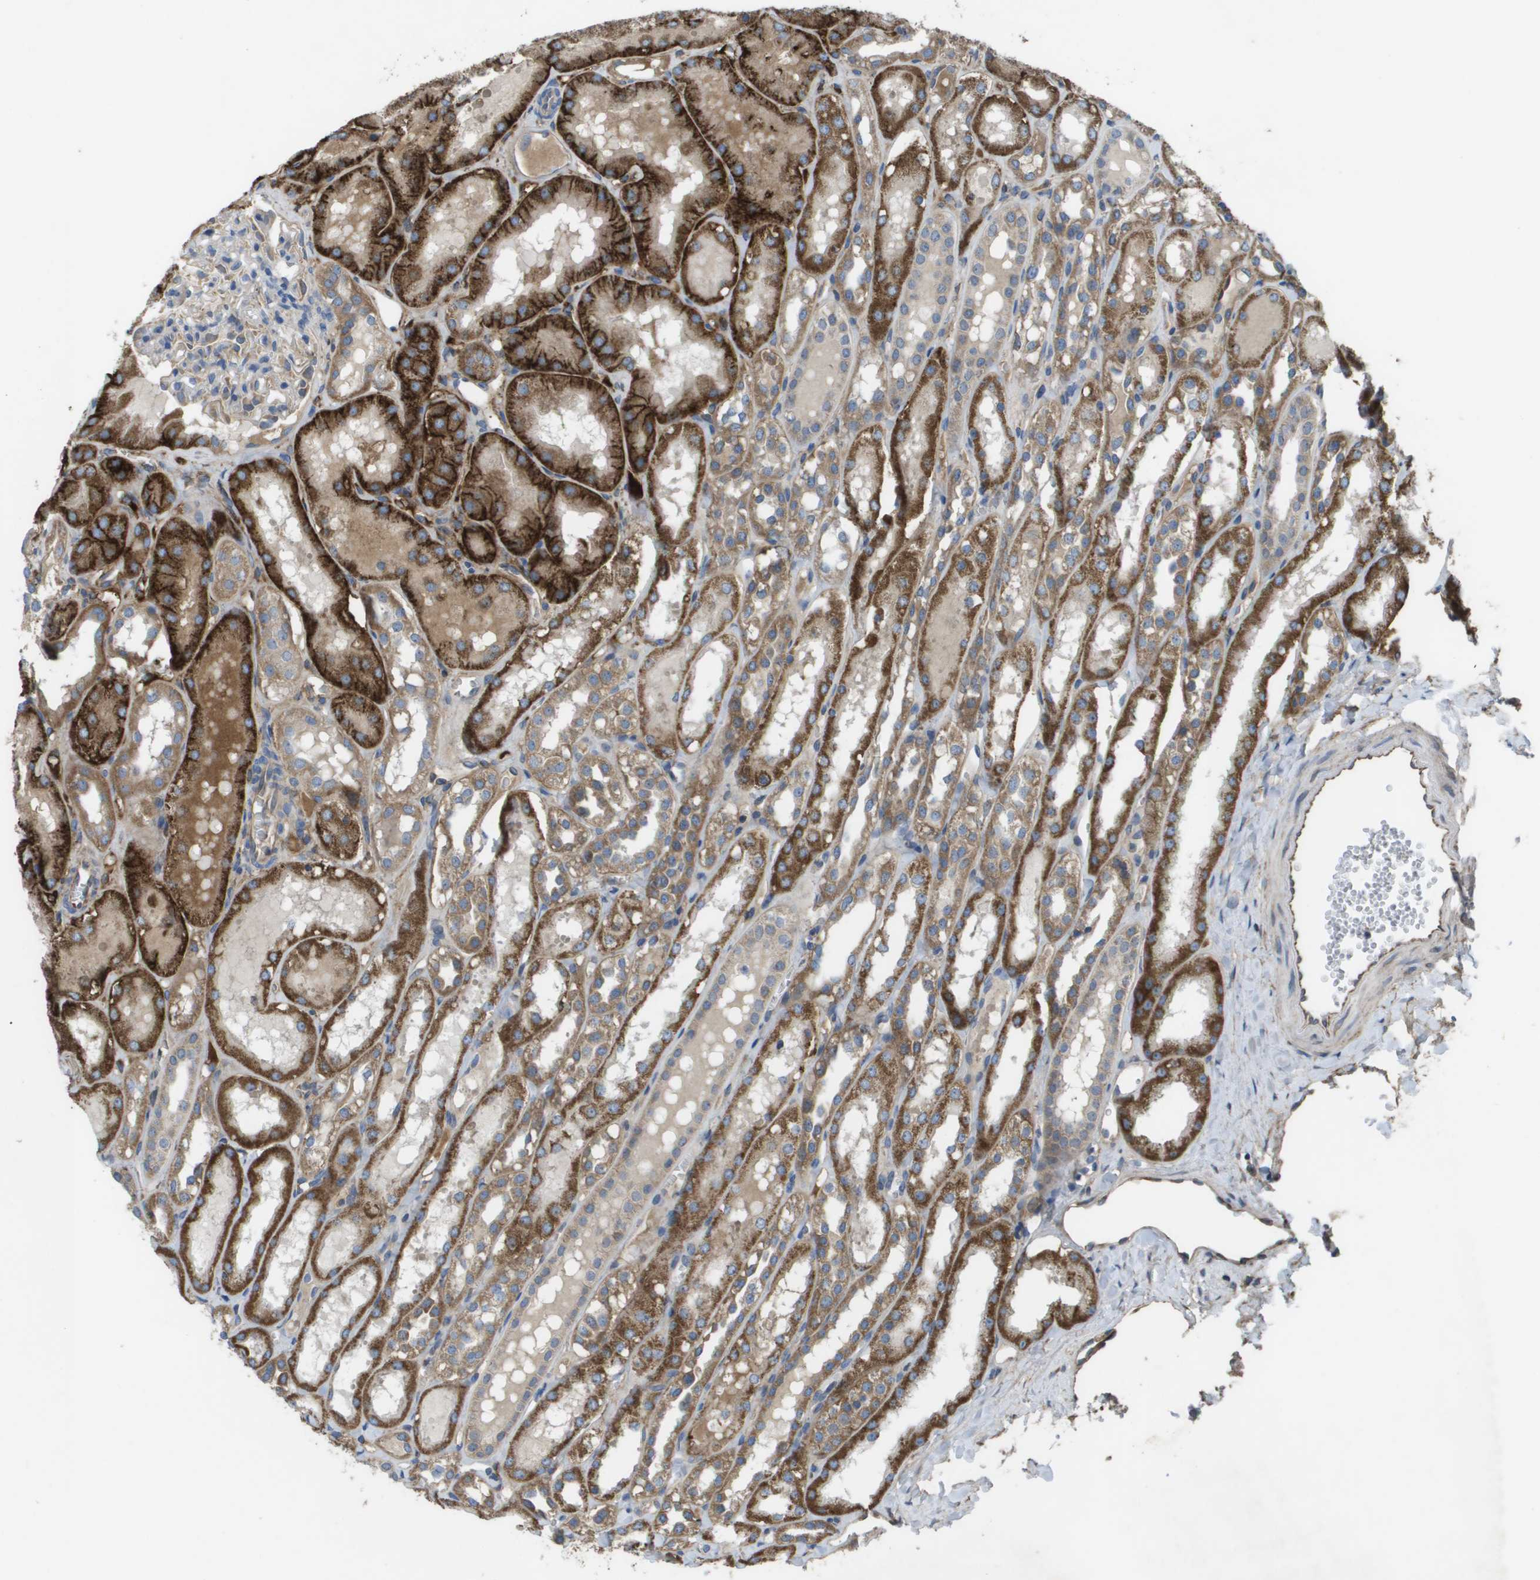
{"staining": {"intensity": "weak", "quantity": "<25%", "location": "cytoplasmic/membranous"}, "tissue": "kidney", "cell_type": "Cells in glomeruli", "image_type": "normal", "snomed": [{"axis": "morphology", "description": "Normal tissue, NOS"}, {"axis": "topography", "description": "Kidney"}, {"axis": "topography", "description": "Urinary bladder"}], "caption": "DAB (3,3'-diaminobenzidine) immunohistochemical staining of unremarkable kidney reveals no significant staining in cells in glomeruli. (DAB immunohistochemistry, high magnification).", "gene": "CLCN2", "patient": {"sex": "male", "age": 16}}